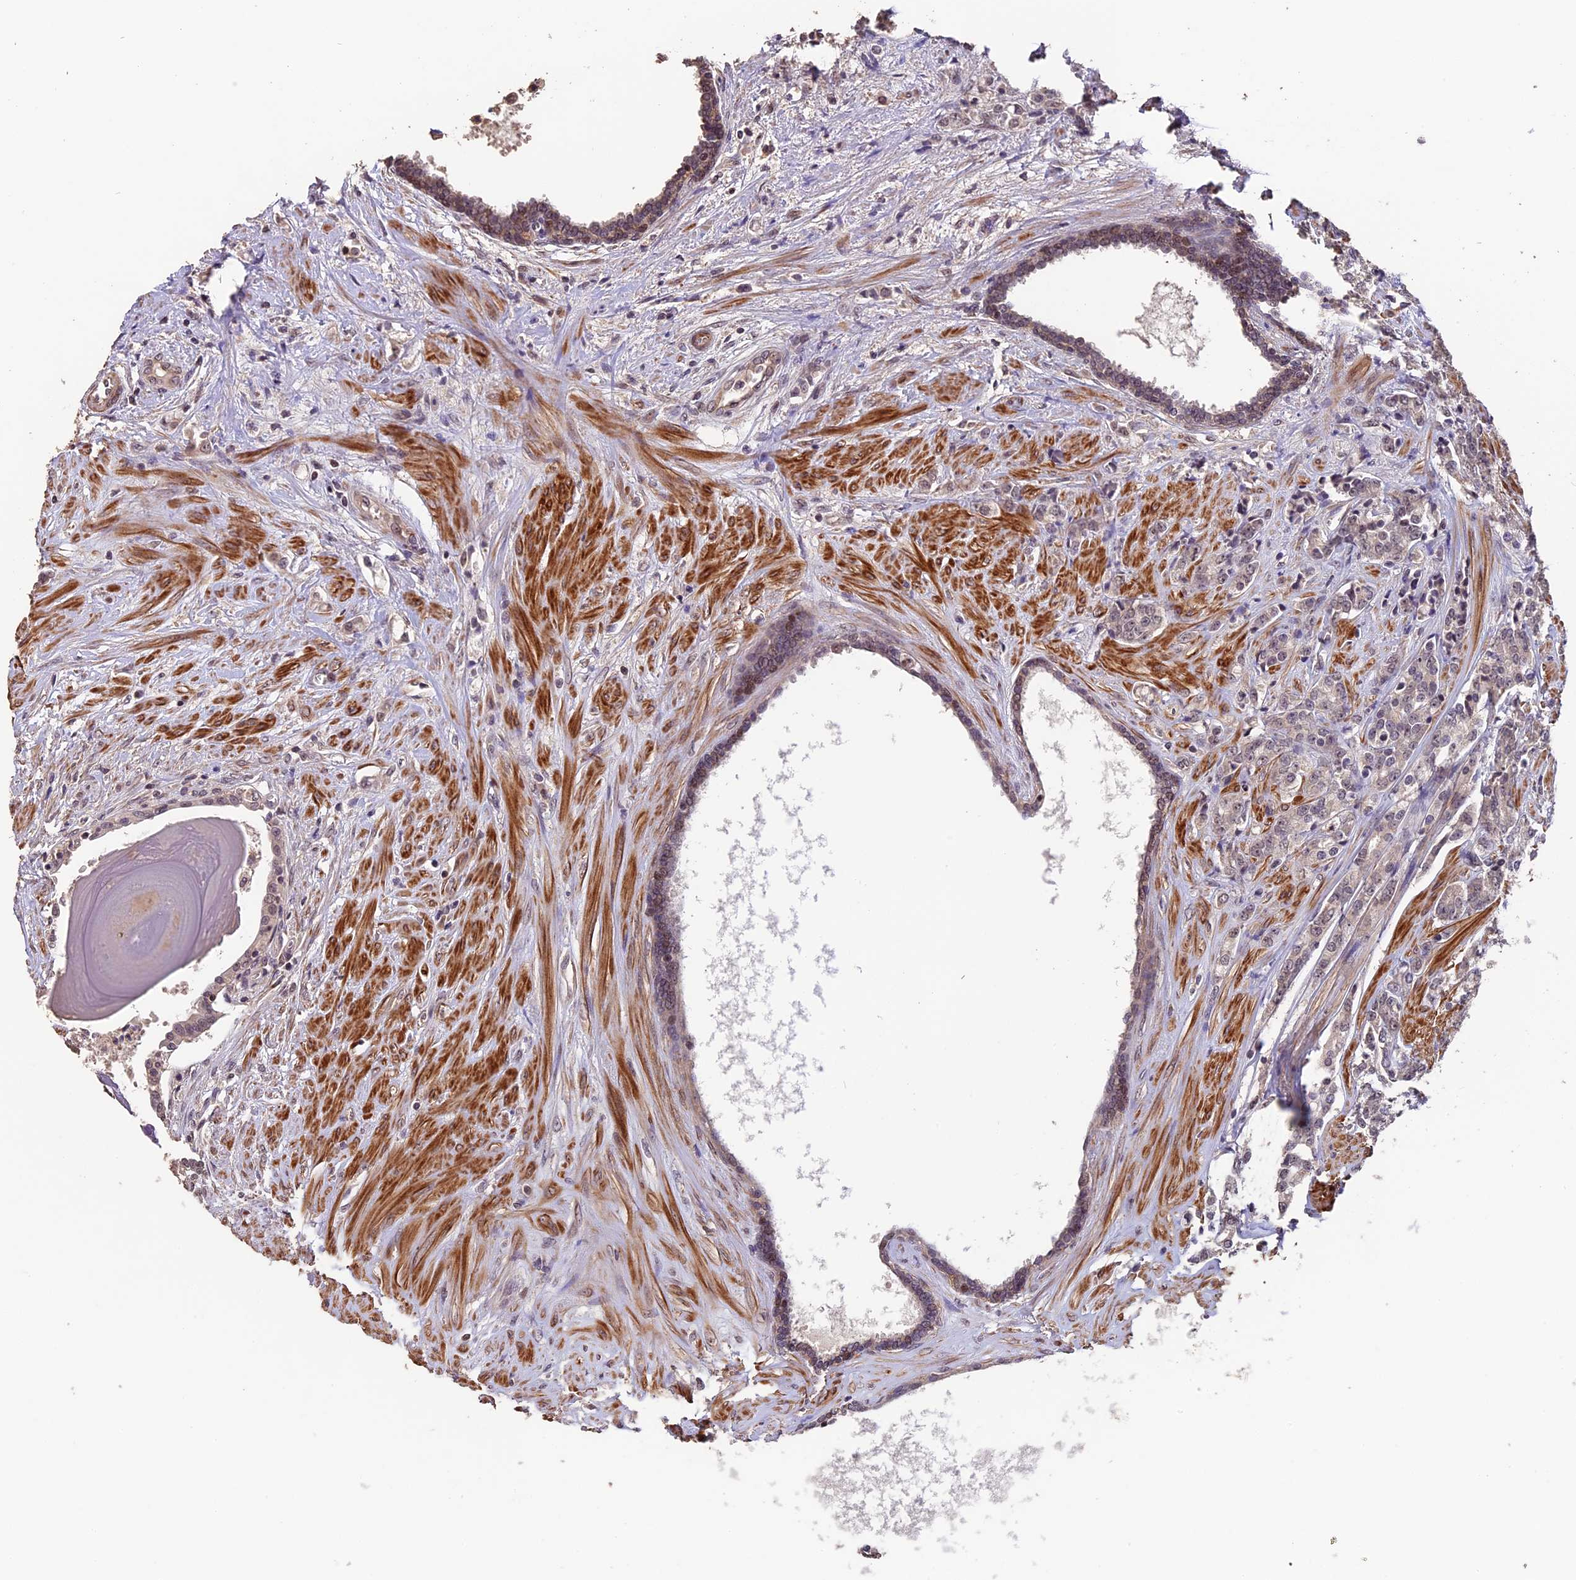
{"staining": {"intensity": "weak", "quantity": "<25%", "location": "cytoplasmic/membranous"}, "tissue": "prostate cancer", "cell_type": "Tumor cells", "image_type": "cancer", "snomed": [{"axis": "morphology", "description": "Adenocarcinoma, High grade"}, {"axis": "topography", "description": "Prostate"}], "caption": "Tumor cells show no significant expression in prostate cancer.", "gene": "GNB5", "patient": {"sex": "male", "age": 62}}